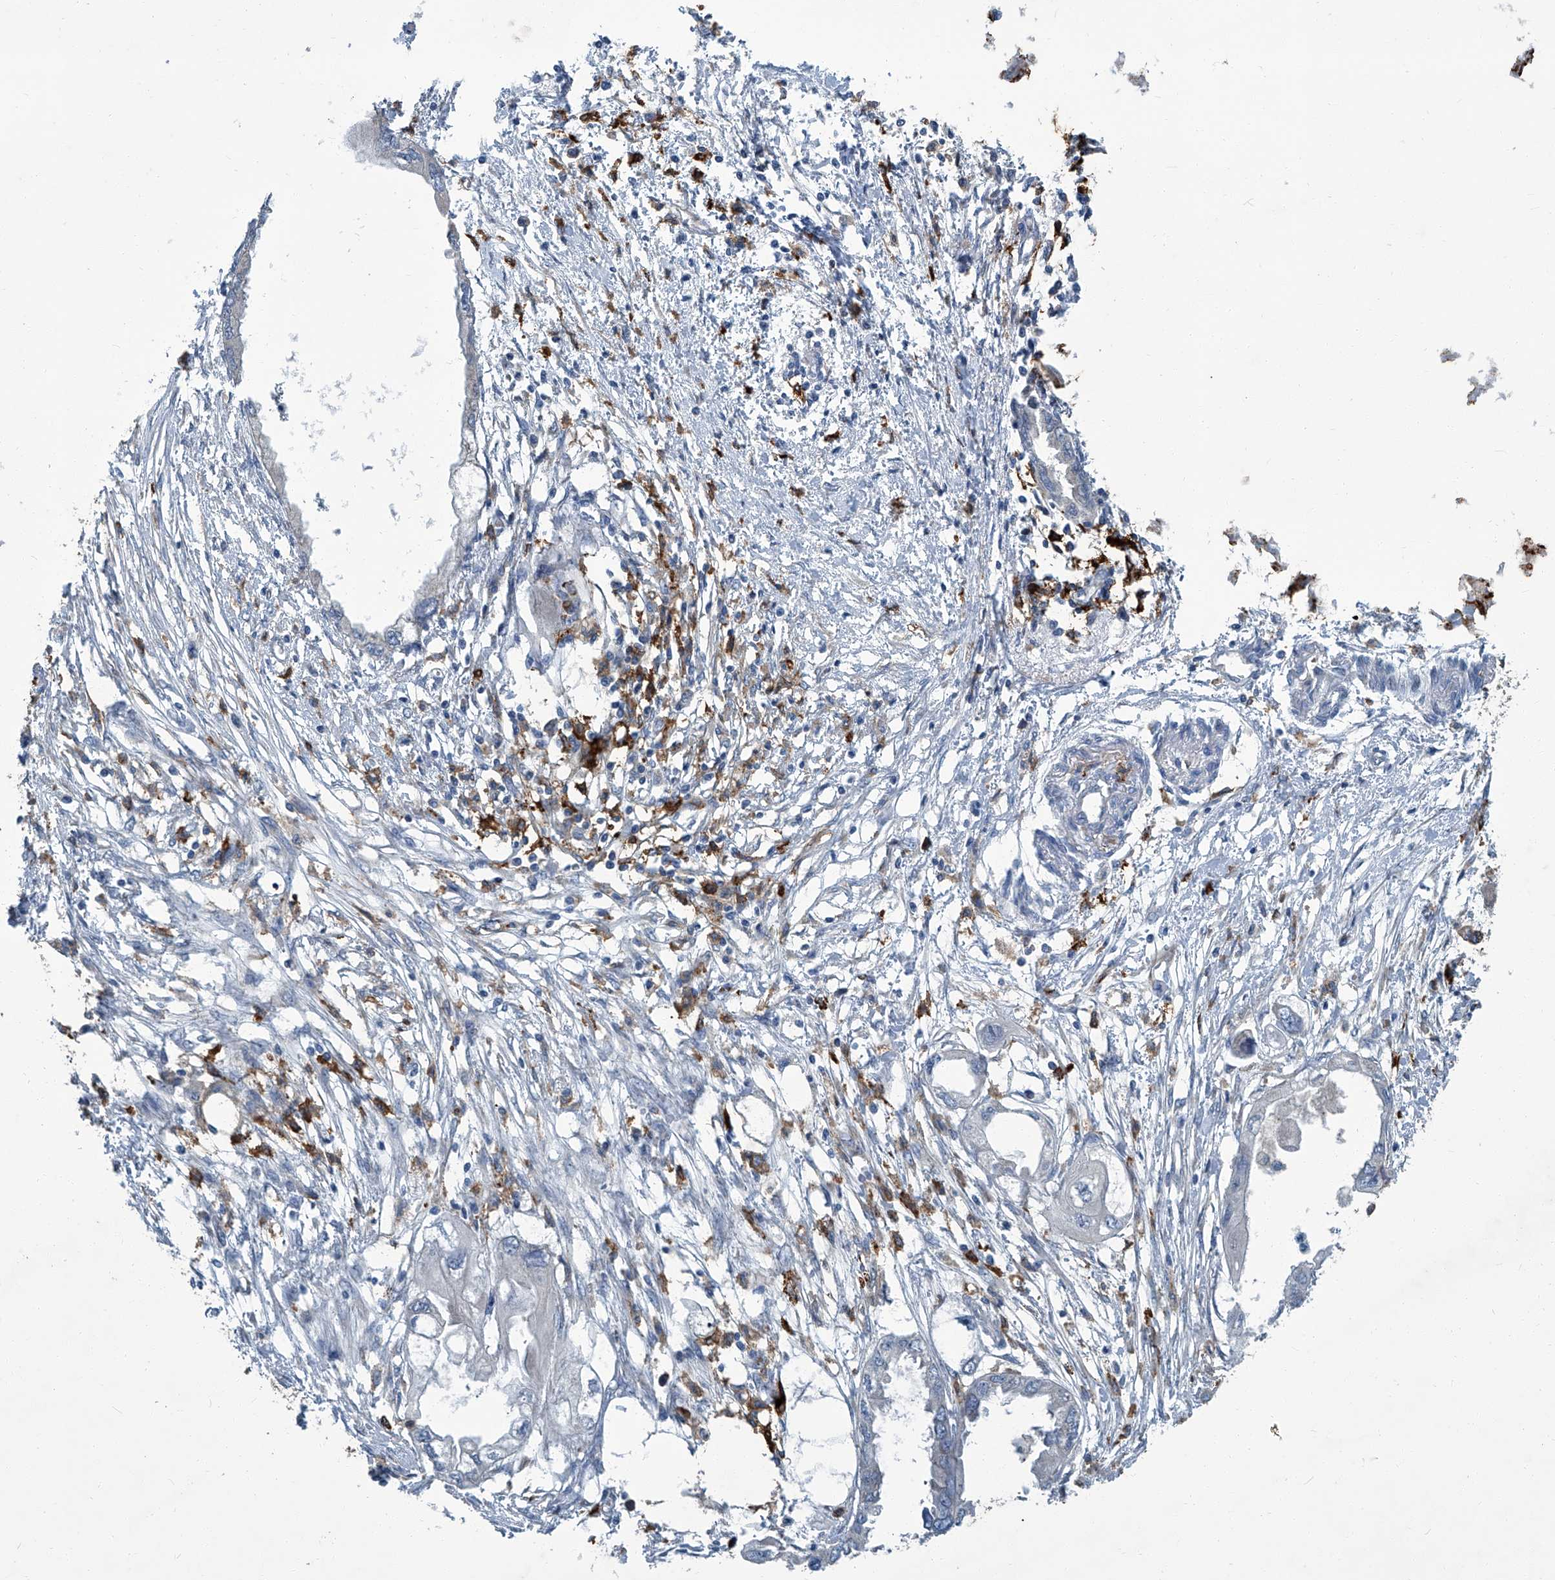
{"staining": {"intensity": "weak", "quantity": "<25%", "location": "cytoplasmic/membranous"}, "tissue": "endometrial cancer", "cell_type": "Tumor cells", "image_type": "cancer", "snomed": [{"axis": "morphology", "description": "Adenocarcinoma, NOS"}, {"axis": "morphology", "description": "Adenocarcinoma, metastatic, NOS"}, {"axis": "topography", "description": "Adipose tissue"}, {"axis": "topography", "description": "Endometrium"}], "caption": "IHC micrograph of neoplastic tissue: human endometrial cancer (metastatic adenocarcinoma) stained with DAB displays no significant protein expression in tumor cells.", "gene": "FAM167A", "patient": {"sex": "female", "age": 67}}